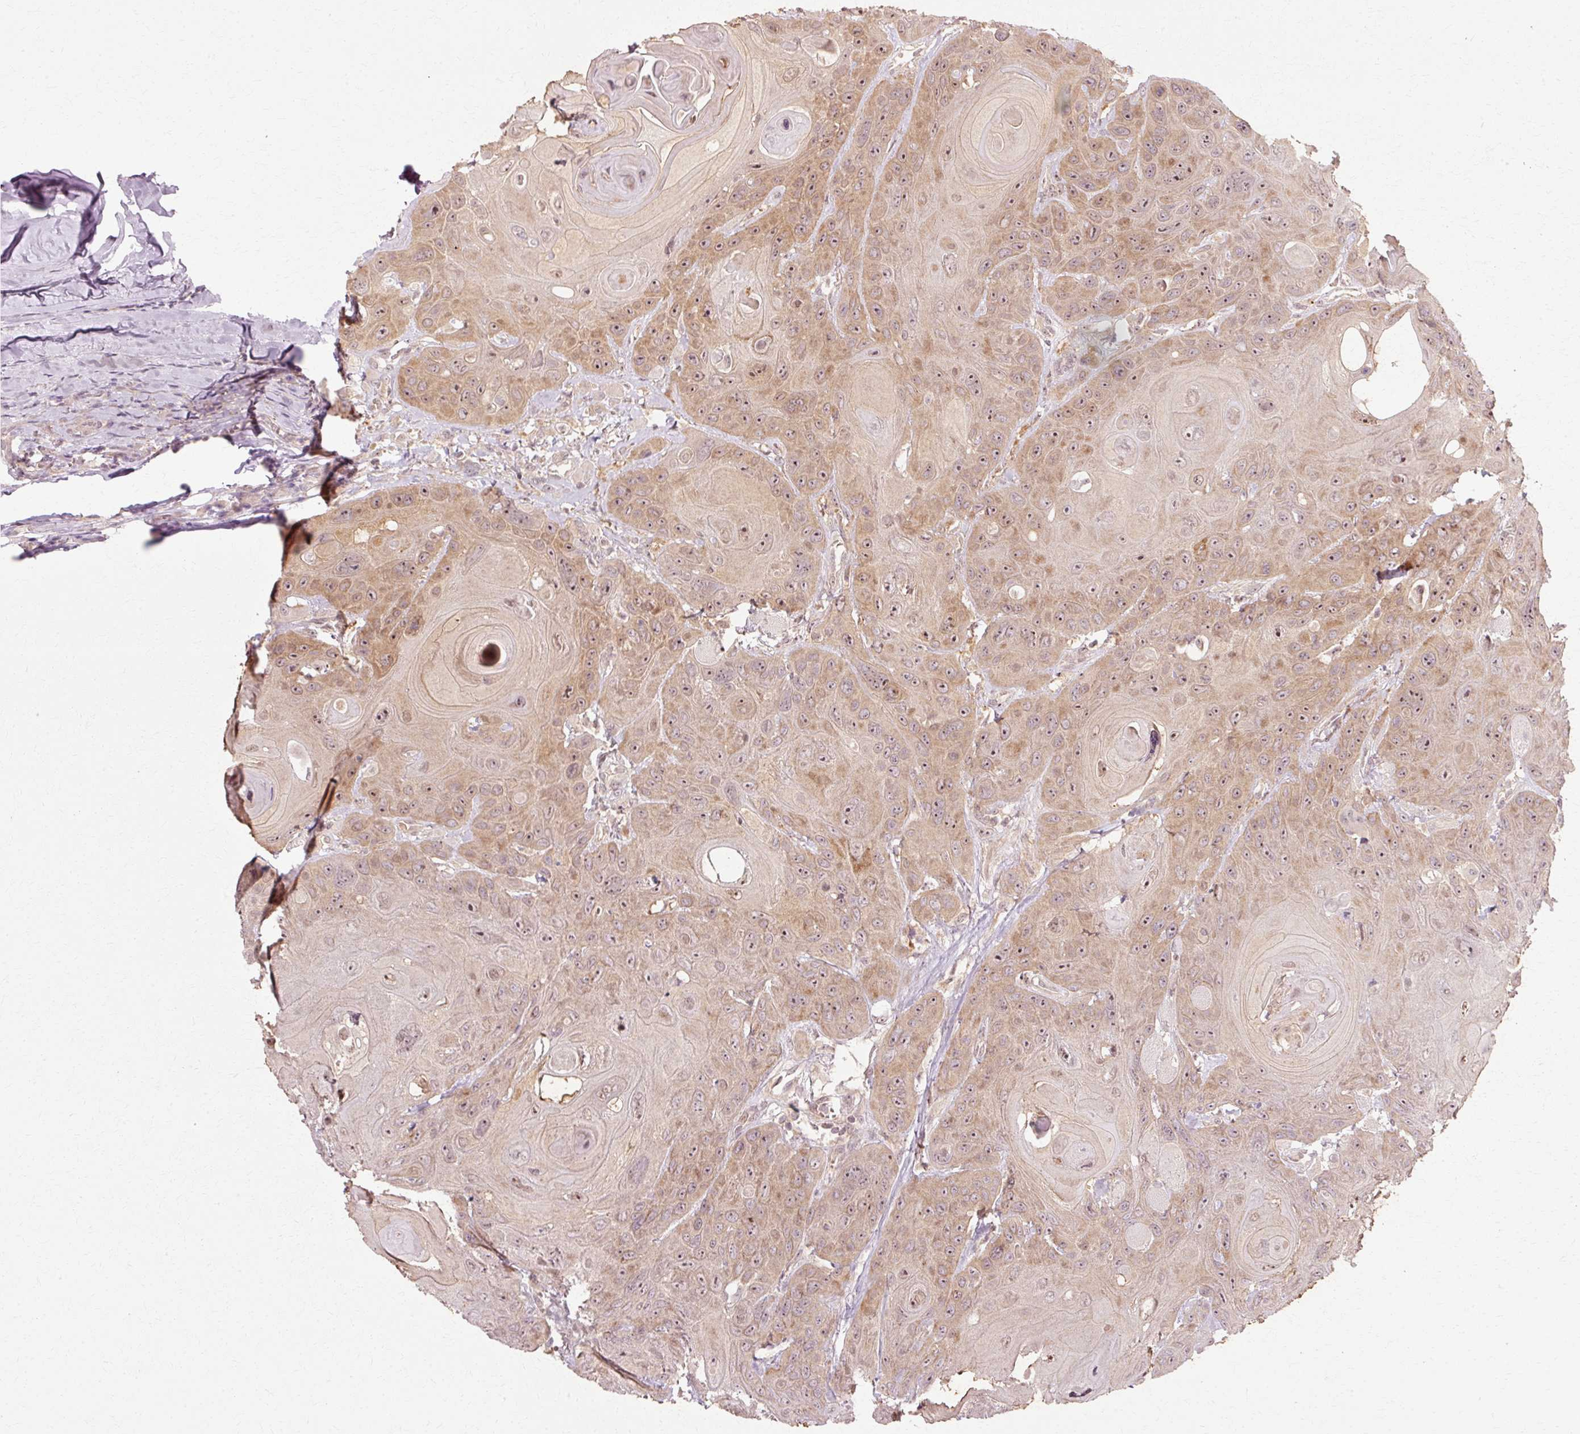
{"staining": {"intensity": "moderate", "quantity": "25%-75%", "location": "cytoplasmic/membranous,nuclear"}, "tissue": "head and neck cancer", "cell_type": "Tumor cells", "image_type": "cancer", "snomed": [{"axis": "morphology", "description": "Squamous cell carcinoma, NOS"}, {"axis": "topography", "description": "Head-Neck"}], "caption": "This histopathology image demonstrates head and neck squamous cell carcinoma stained with immunohistochemistry to label a protein in brown. The cytoplasmic/membranous and nuclear of tumor cells show moderate positivity for the protein. Nuclei are counter-stained blue.", "gene": "RGPD5", "patient": {"sex": "female", "age": 59}}